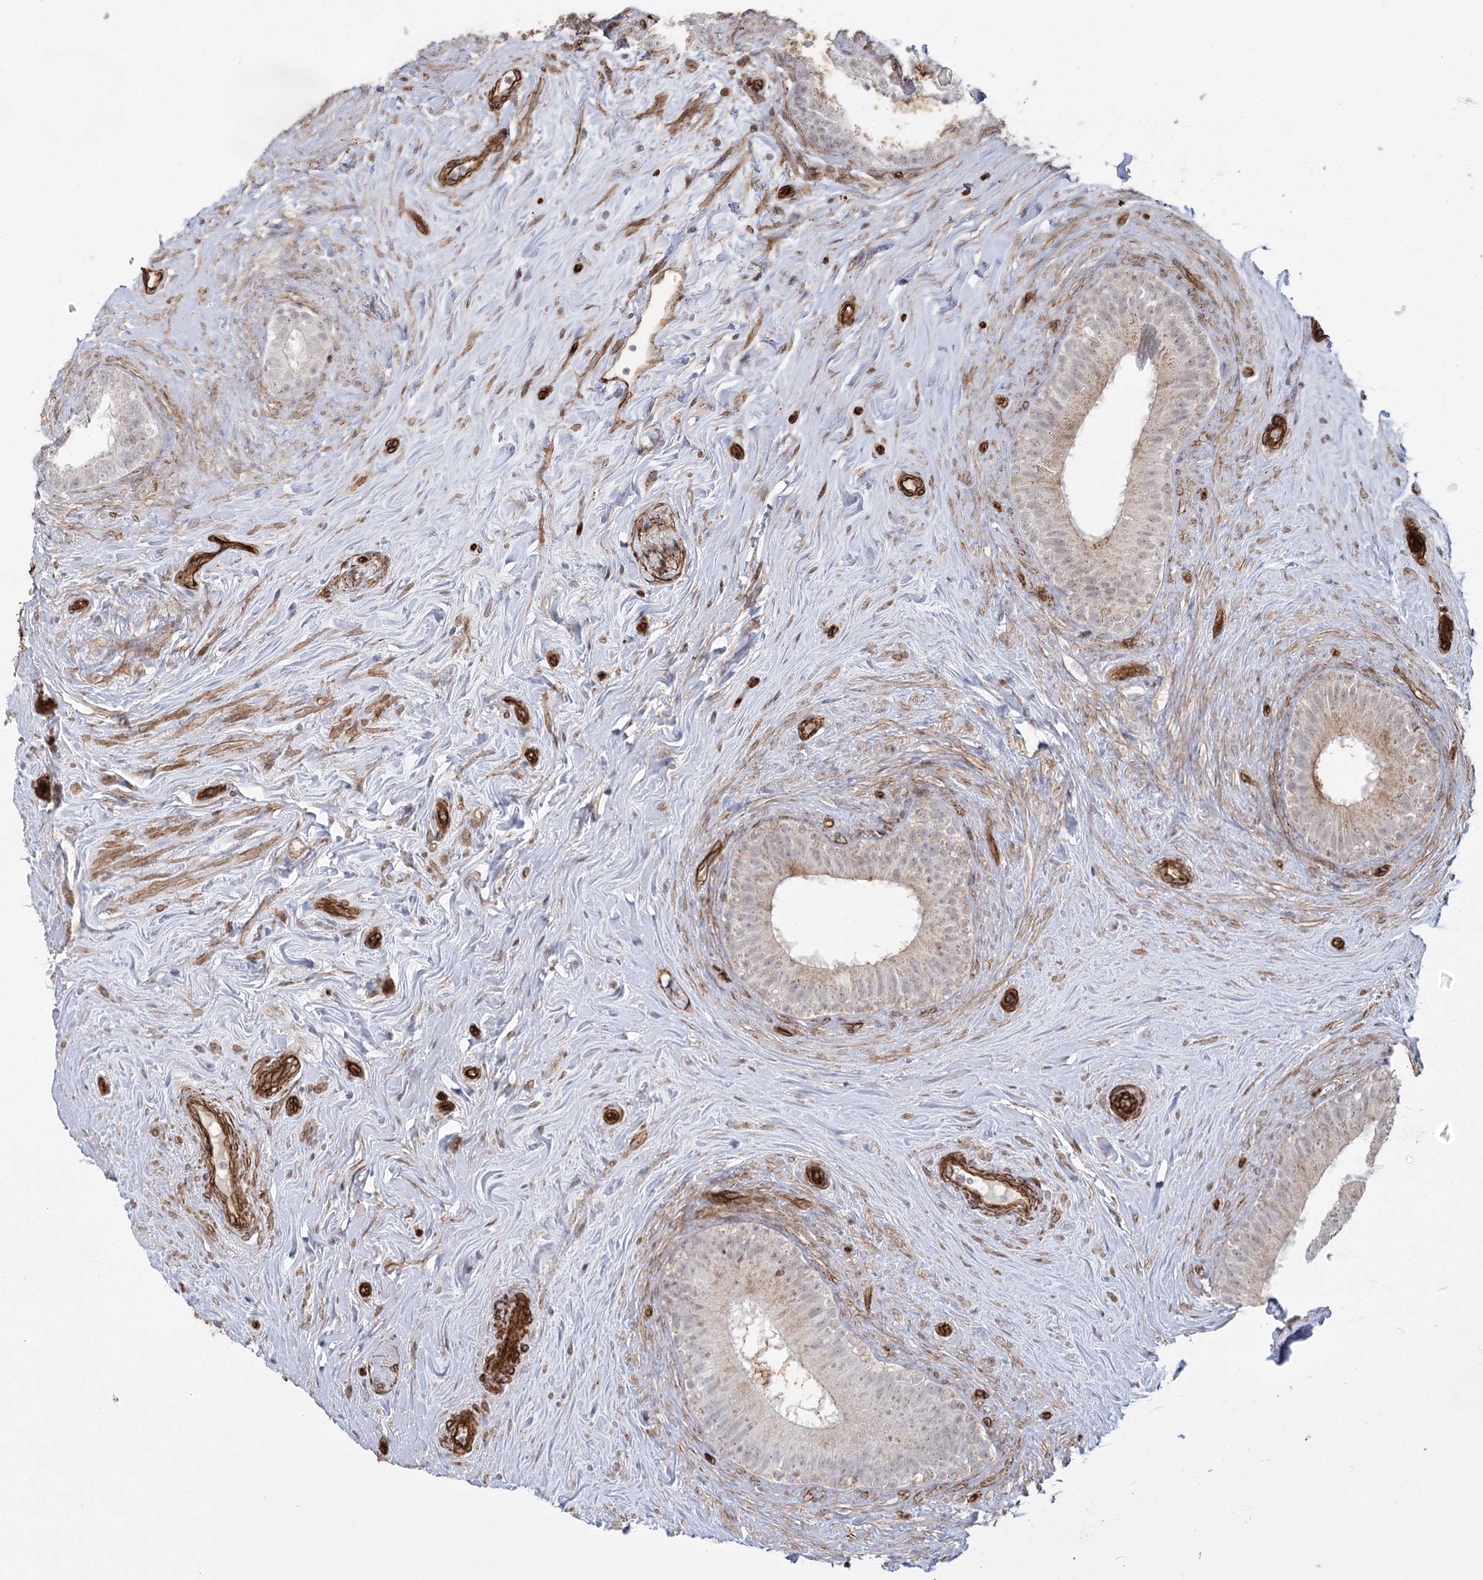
{"staining": {"intensity": "negative", "quantity": "none", "location": "none"}, "tissue": "epididymis", "cell_type": "Glandular cells", "image_type": "normal", "snomed": [{"axis": "morphology", "description": "Normal tissue, NOS"}, {"axis": "topography", "description": "Epididymis"}], "caption": "IHC of normal human epididymis reveals no staining in glandular cells.", "gene": "AMTN", "patient": {"sex": "male", "age": 84}}